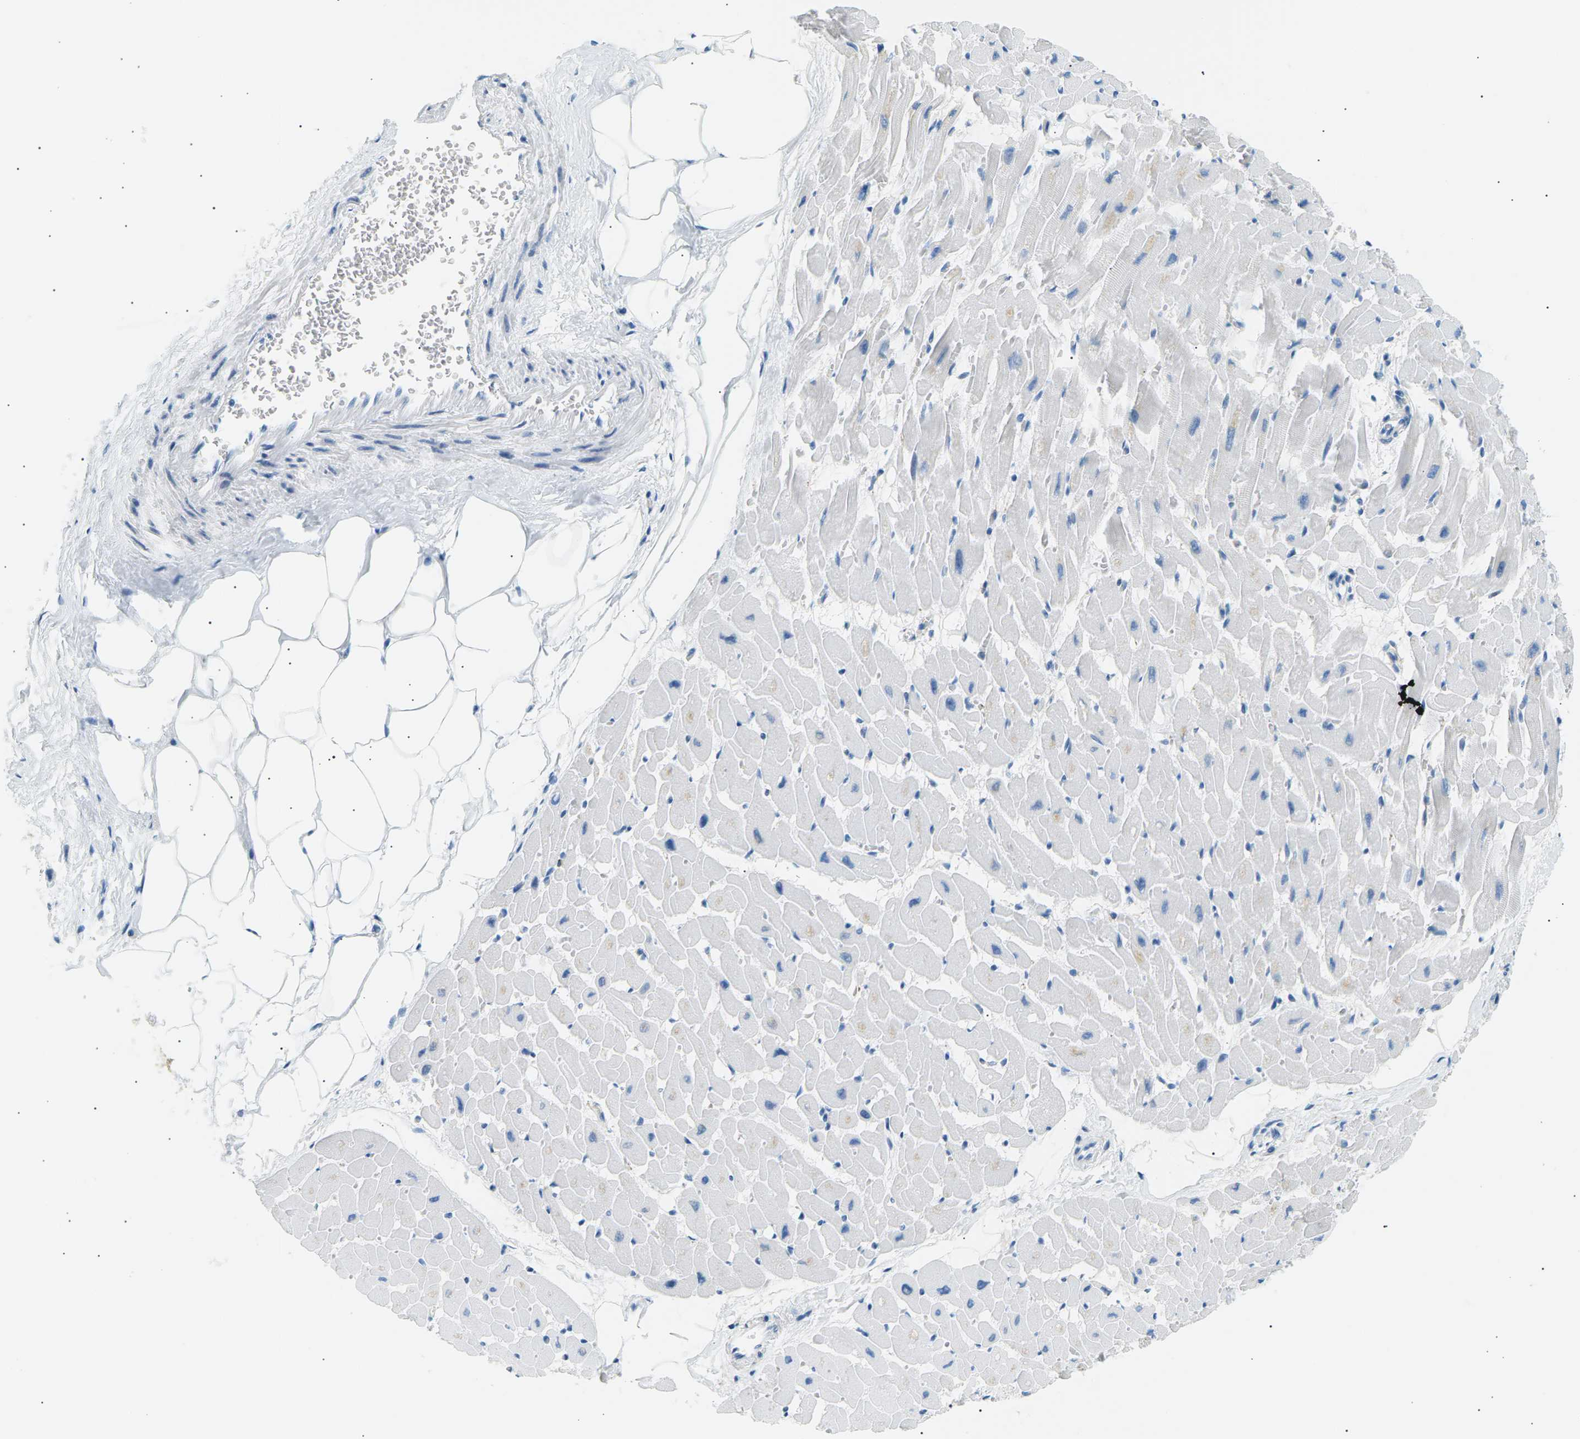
{"staining": {"intensity": "negative", "quantity": "none", "location": "none"}, "tissue": "heart muscle", "cell_type": "Cardiomyocytes", "image_type": "normal", "snomed": [{"axis": "morphology", "description": "Normal tissue, NOS"}, {"axis": "topography", "description": "Heart"}], "caption": "IHC of unremarkable heart muscle demonstrates no positivity in cardiomyocytes.", "gene": "SEPTIN5", "patient": {"sex": "female", "age": 19}}